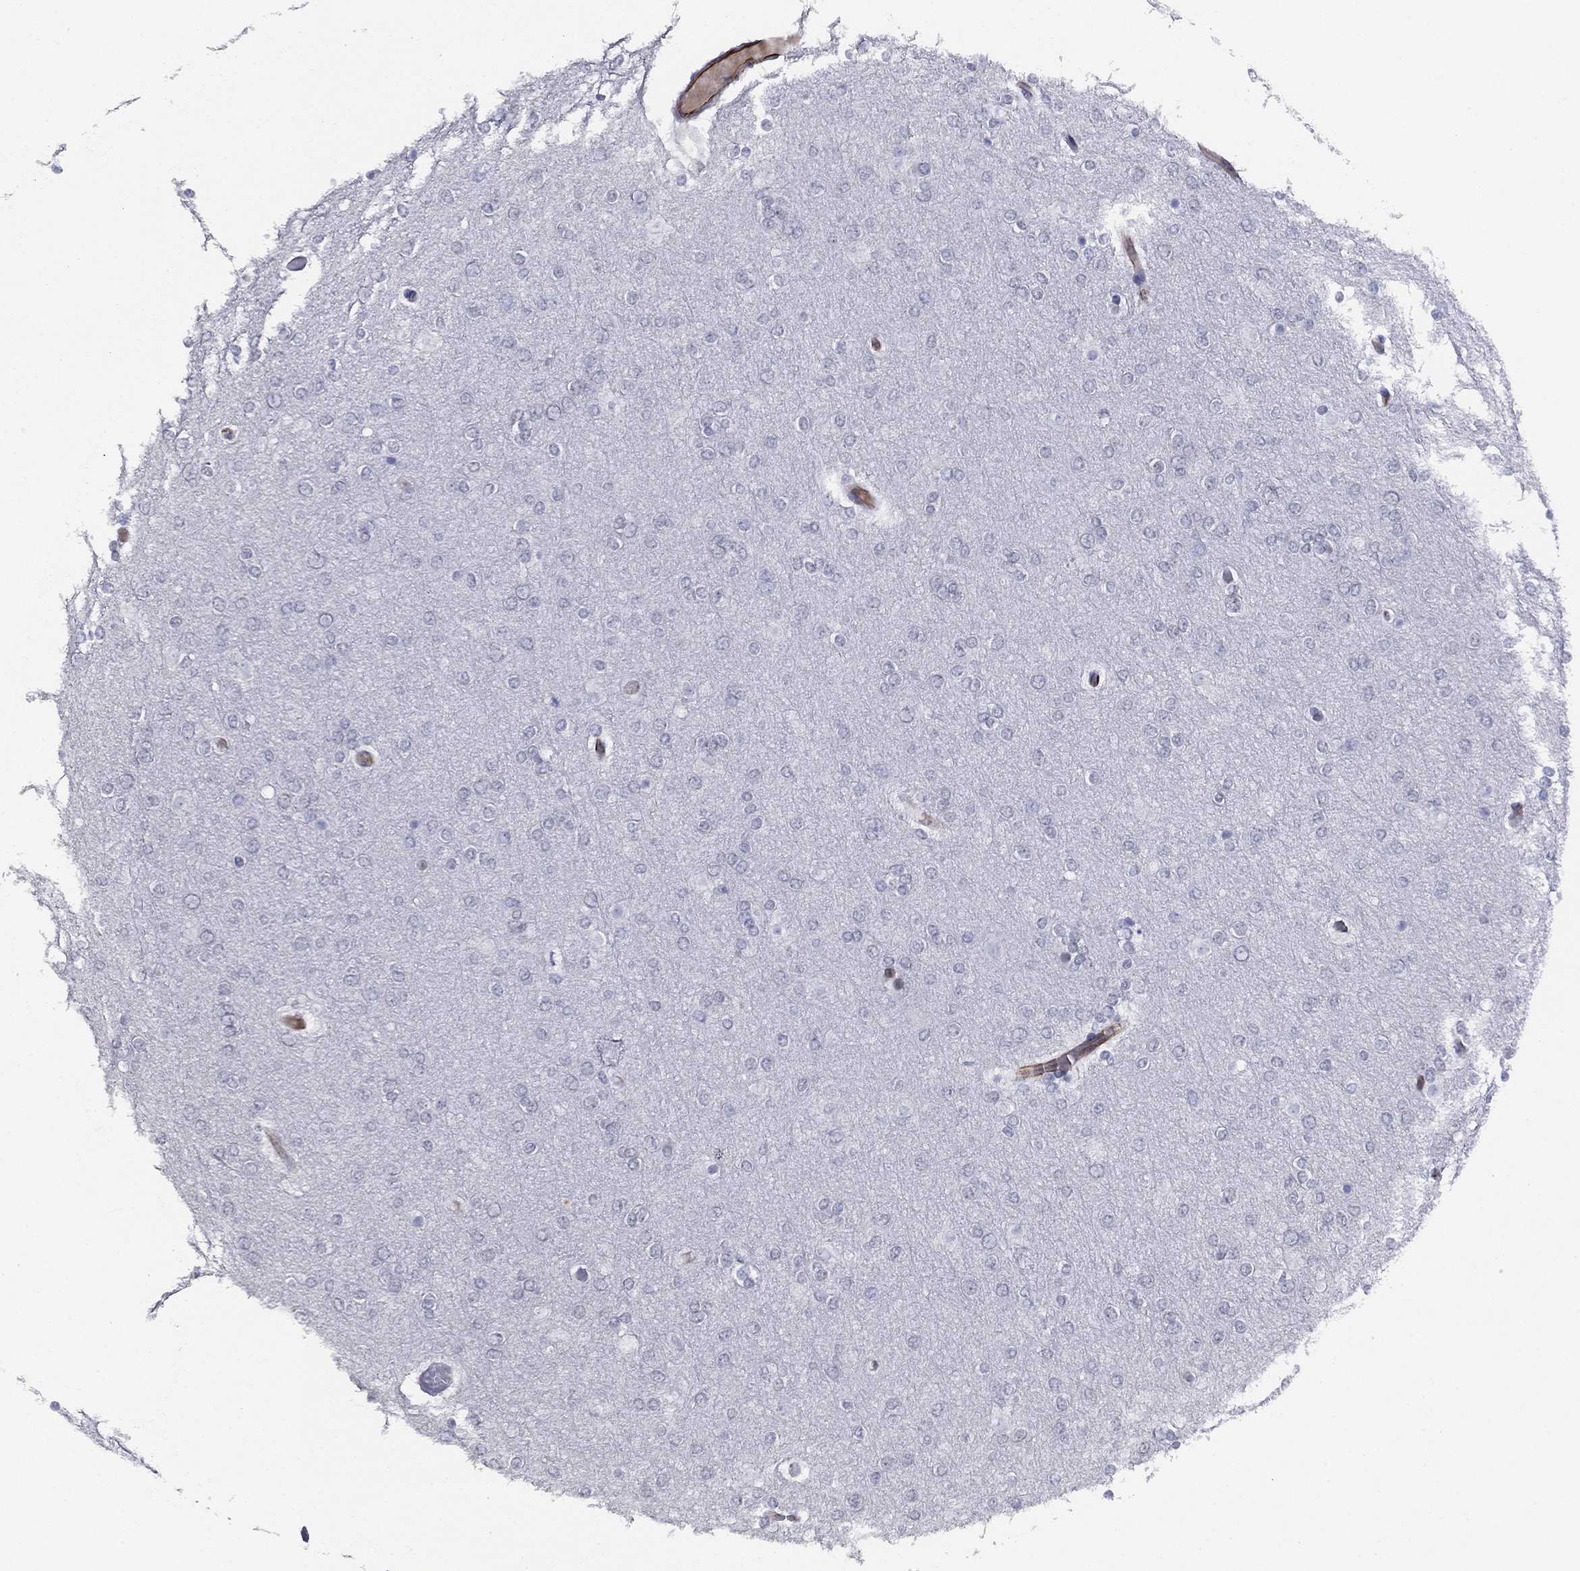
{"staining": {"intensity": "negative", "quantity": "none", "location": "none"}, "tissue": "glioma", "cell_type": "Tumor cells", "image_type": "cancer", "snomed": [{"axis": "morphology", "description": "Glioma, malignant, High grade"}, {"axis": "topography", "description": "Brain"}], "caption": "High-grade glioma (malignant) was stained to show a protein in brown. There is no significant staining in tumor cells. (DAB IHC with hematoxylin counter stain).", "gene": "MAS1", "patient": {"sex": "female", "age": 61}}